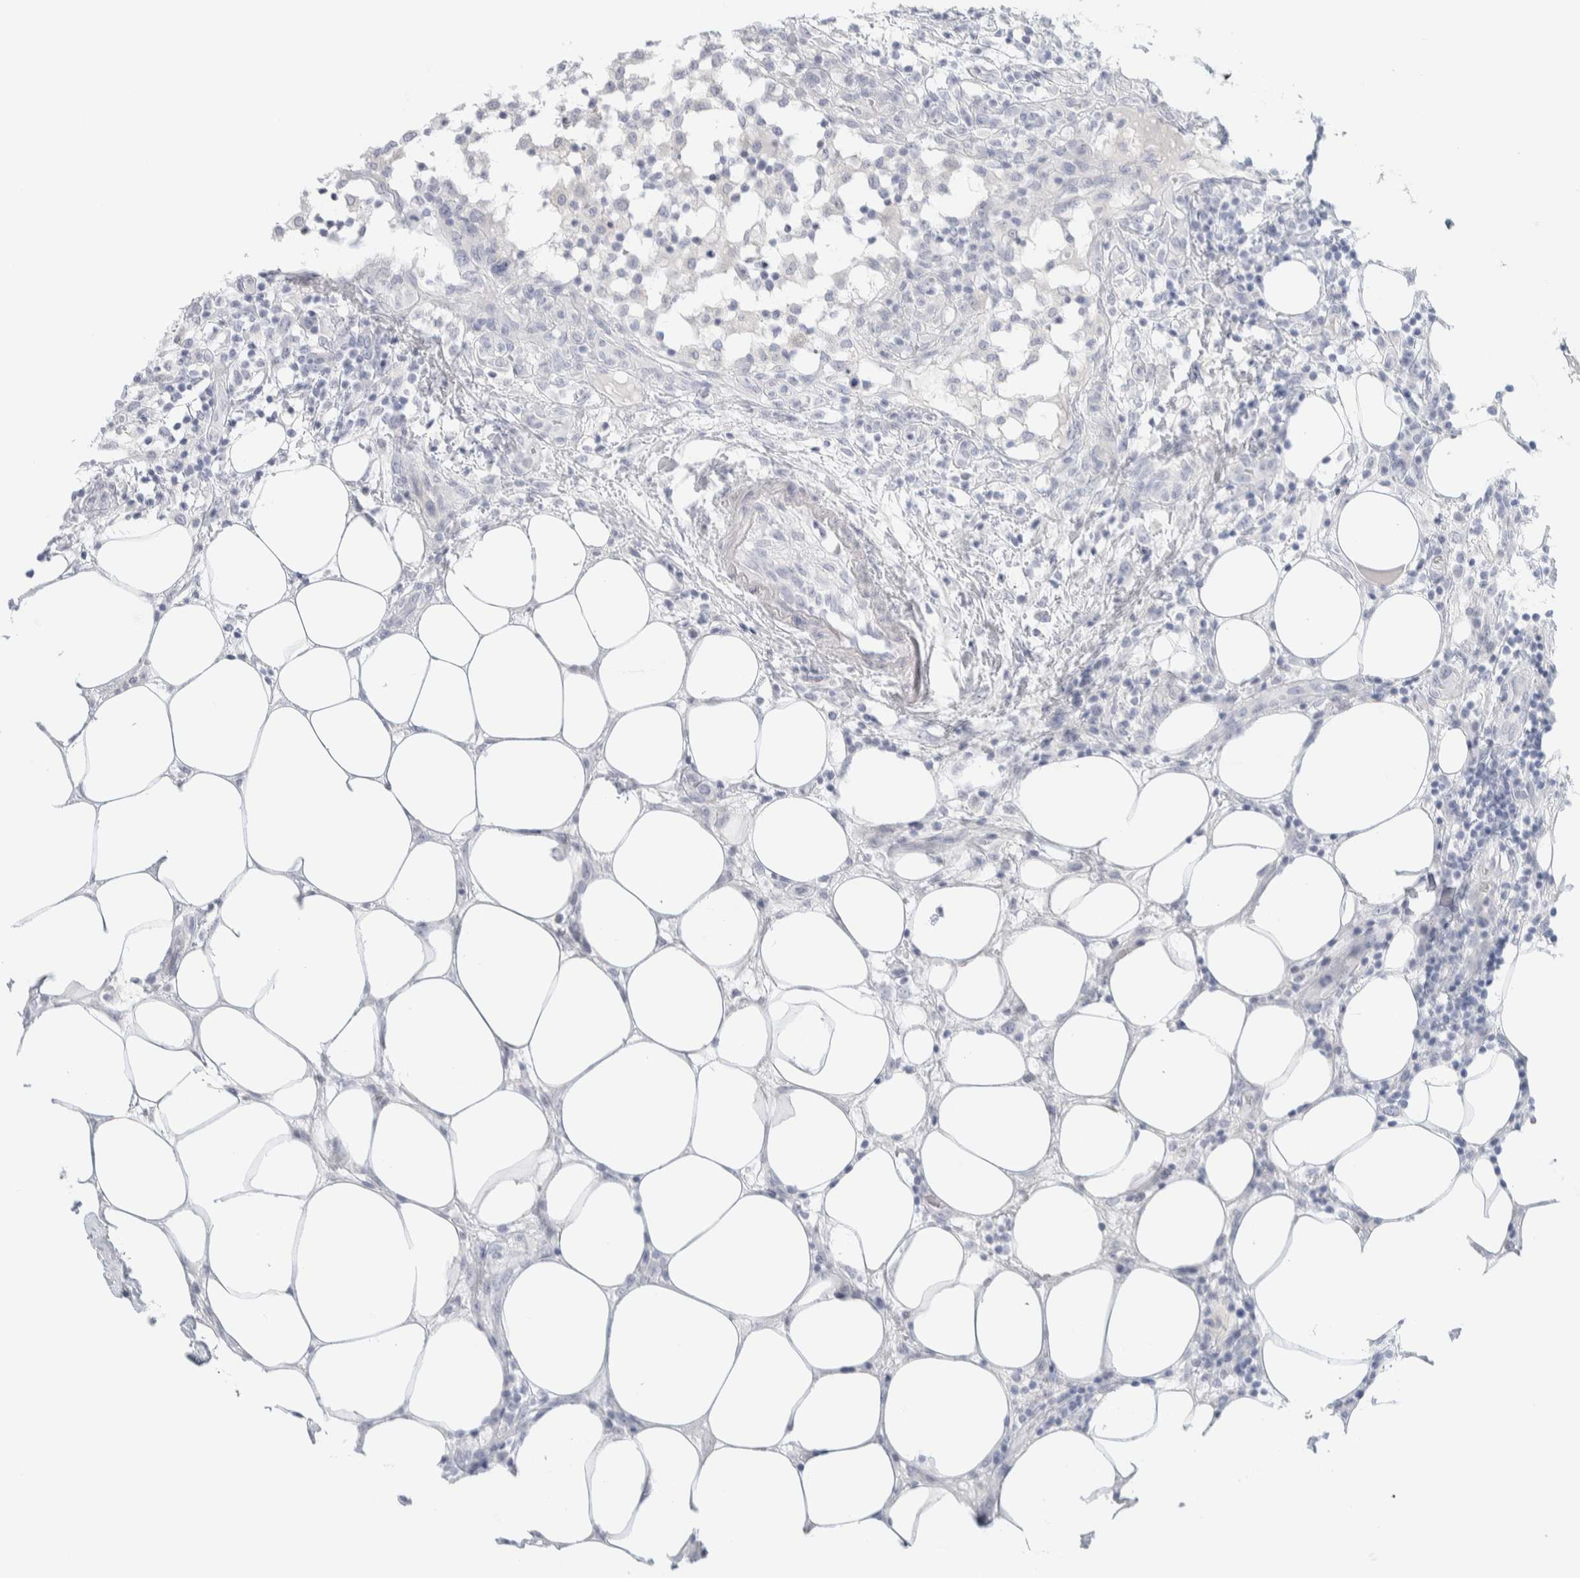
{"staining": {"intensity": "negative", "quantity": "none", "location": "none"}, "tissue": "breast cancer", "cell_type": "Tumor cells", "image_type": "cancer", "snomed": [{"axis": "morphology", "description": "Duct carcinoma"}, {"axis": "topography", "description": "Breast"}], "caption": "Breast cancer was stained to show a protein in brown. There is no significant staining in tumor cells. (DAB immunohistochemistry, high magnification).", "gene": "ATCAY", "patient": {"sex": "female", "age": 37}}